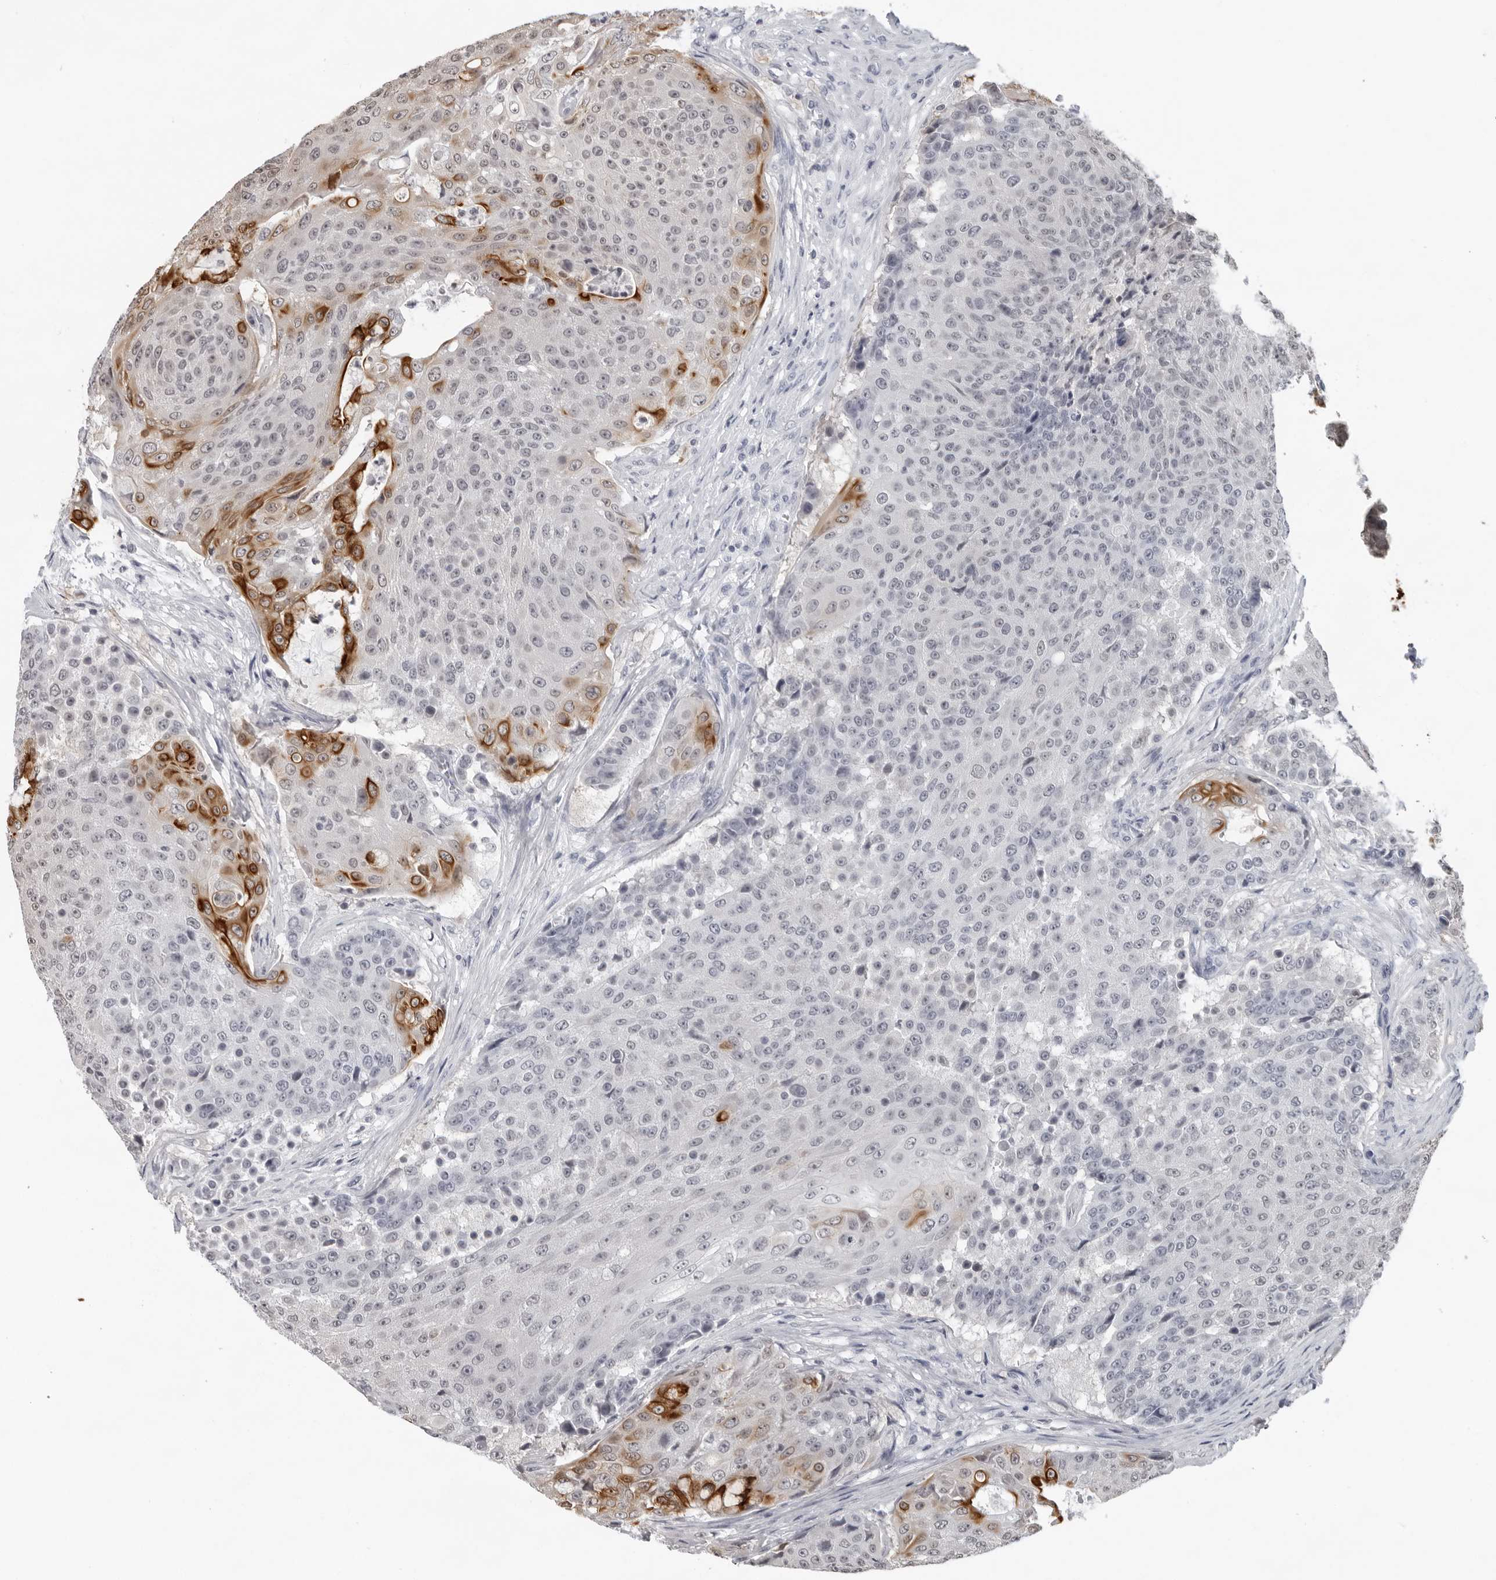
{"staining": {"intensity": "strong", "quantity": "<25%", "location": "cytoplasmic/membranous"}, "tissue": "urothelial cancer", "cell_type": "Tumor cells", "image_type": "cancer", "snomed": [{"axis": "morphology", "description": "Urothelial carcinoma, High grade"}, {"axis": "topography", "description": "Urinary bladder"}], "caption": "Brown immunohistochemical staining in urothelial carcinoma (high-grade) reveals strong cytoplasmic/membranous staining in about <25% of tumor cells. (brown staining indicates protein expression, while blue staining denotes nuclei).", "gene": "CCDC28B", "patient": {"sex": "female", "age": 63}}